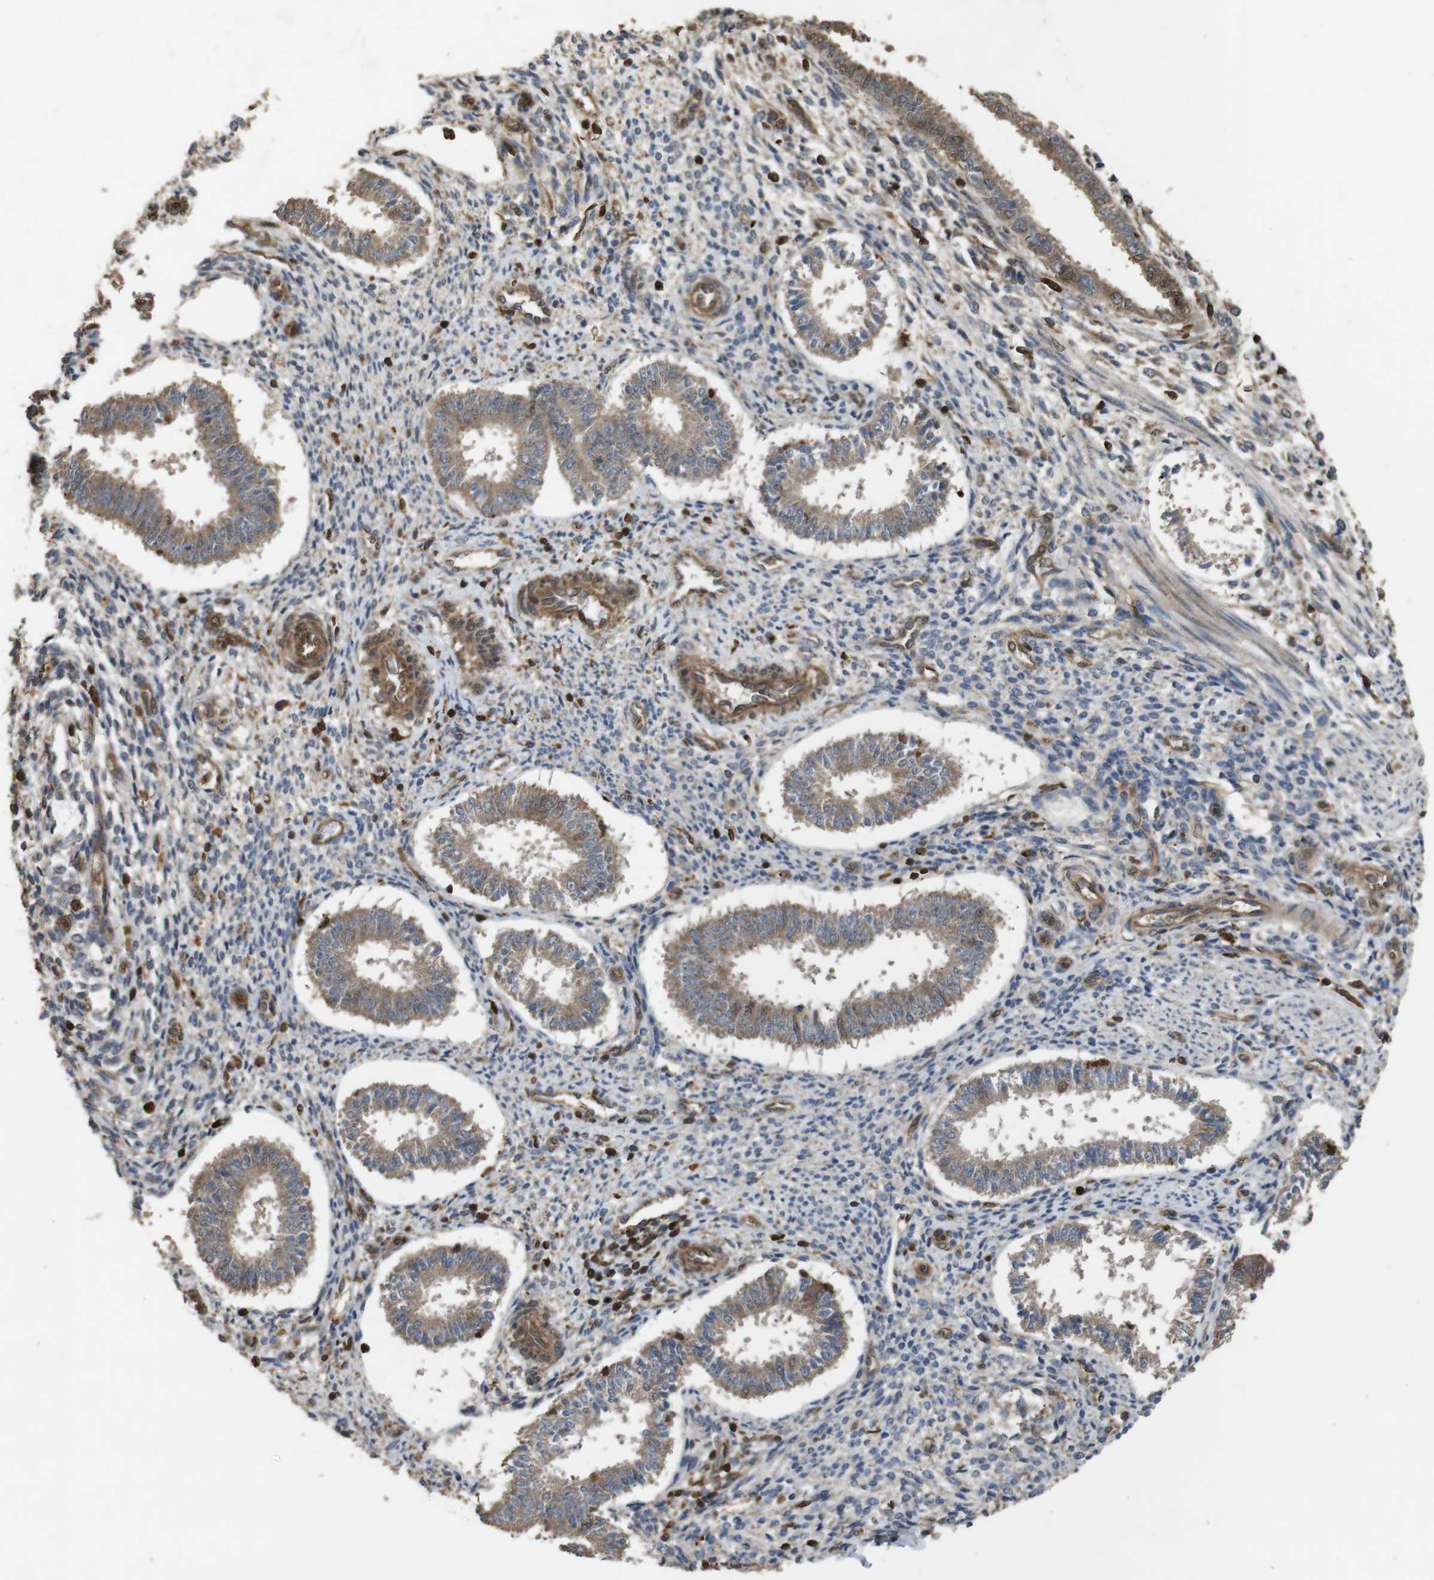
{"staining": {"intensity": "weak", "quantity": "<25%", "location": "cytoplasmic/membranous"}, "tissue": "endometrium", "cell_type": "Cells in endometrial stroma", "image_type": "normal", "snomed": [{"axis": "morphology", "description": "Normal tissue, NOS"}, {"axis": "topography", "description": "Endometrium"}], "caption": "Micrograph shows no significant protein expression in cells in endometrial stroma of benign endometrium.", "gene": "BAG4", "patient": {"sex": "female", "age": 35}}